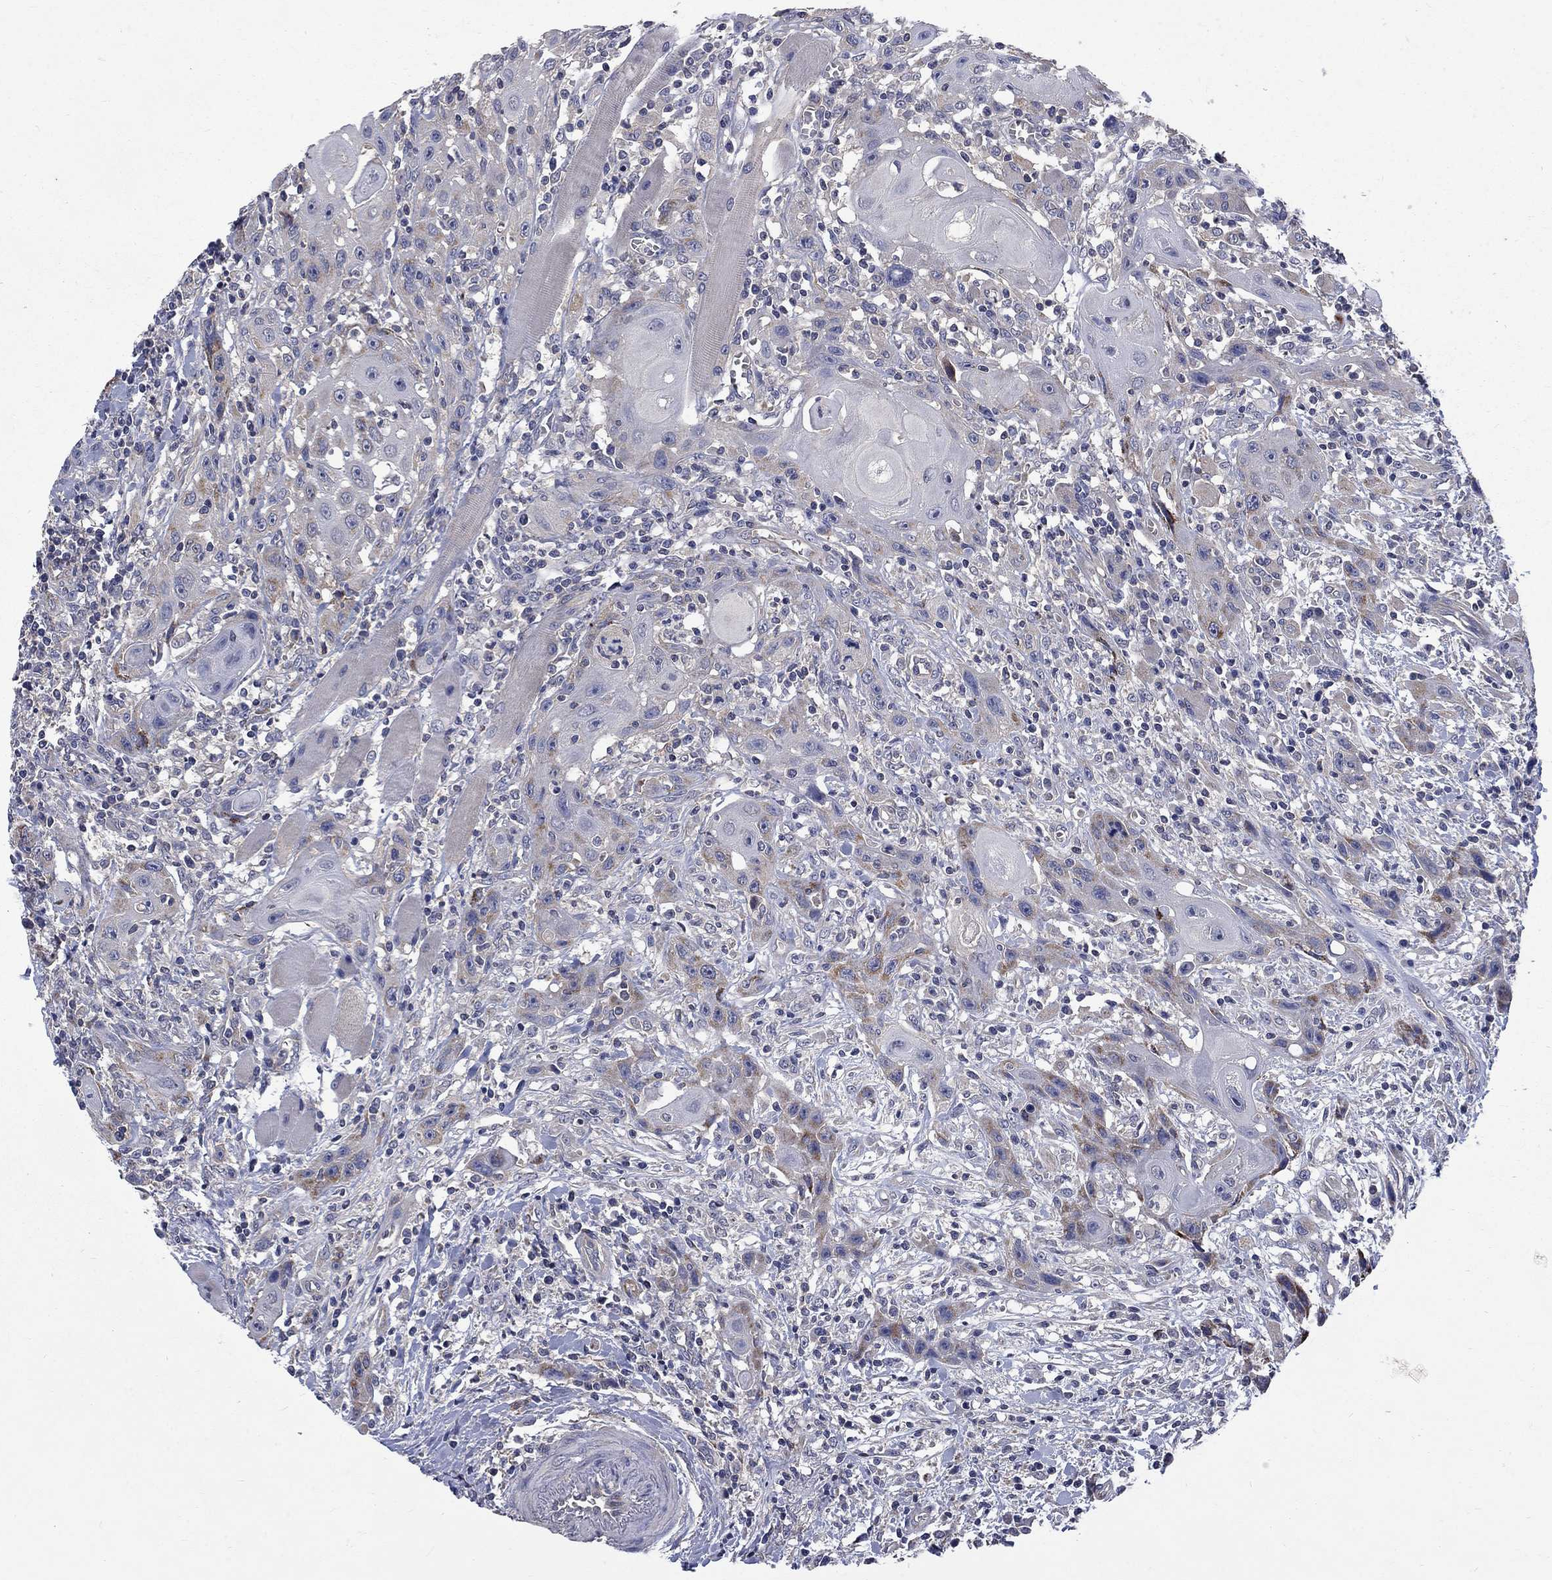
{"staining": {"intensity": "moderate", "quantity": "<25%", "location": "cytoplasmic/membranous"}, "tissue": "head and neck cancer", "cell_type": "Tumor cells", "image_type": "cancer", "snomed": [{"axis": "morphology", "description": "Normal tissue, NOS"}, {"axis": "morphology", "description": "Squamous cell carcinoma, NOS"}, {"axis": "topography", "description": "Oral tissue"}, {"axis": "topography", "description": "Head-Neck"}], "caption": "This histopathology image demonstrates immunohistochemistry staining of human head and neck cancer (squamous cell carcinoma), with low moderate cytoplasmic/membranous expression in approximately <25% of tumor cells.", "gene": "HSPA12A", "patient": {"sex": "male", "age": 71}}